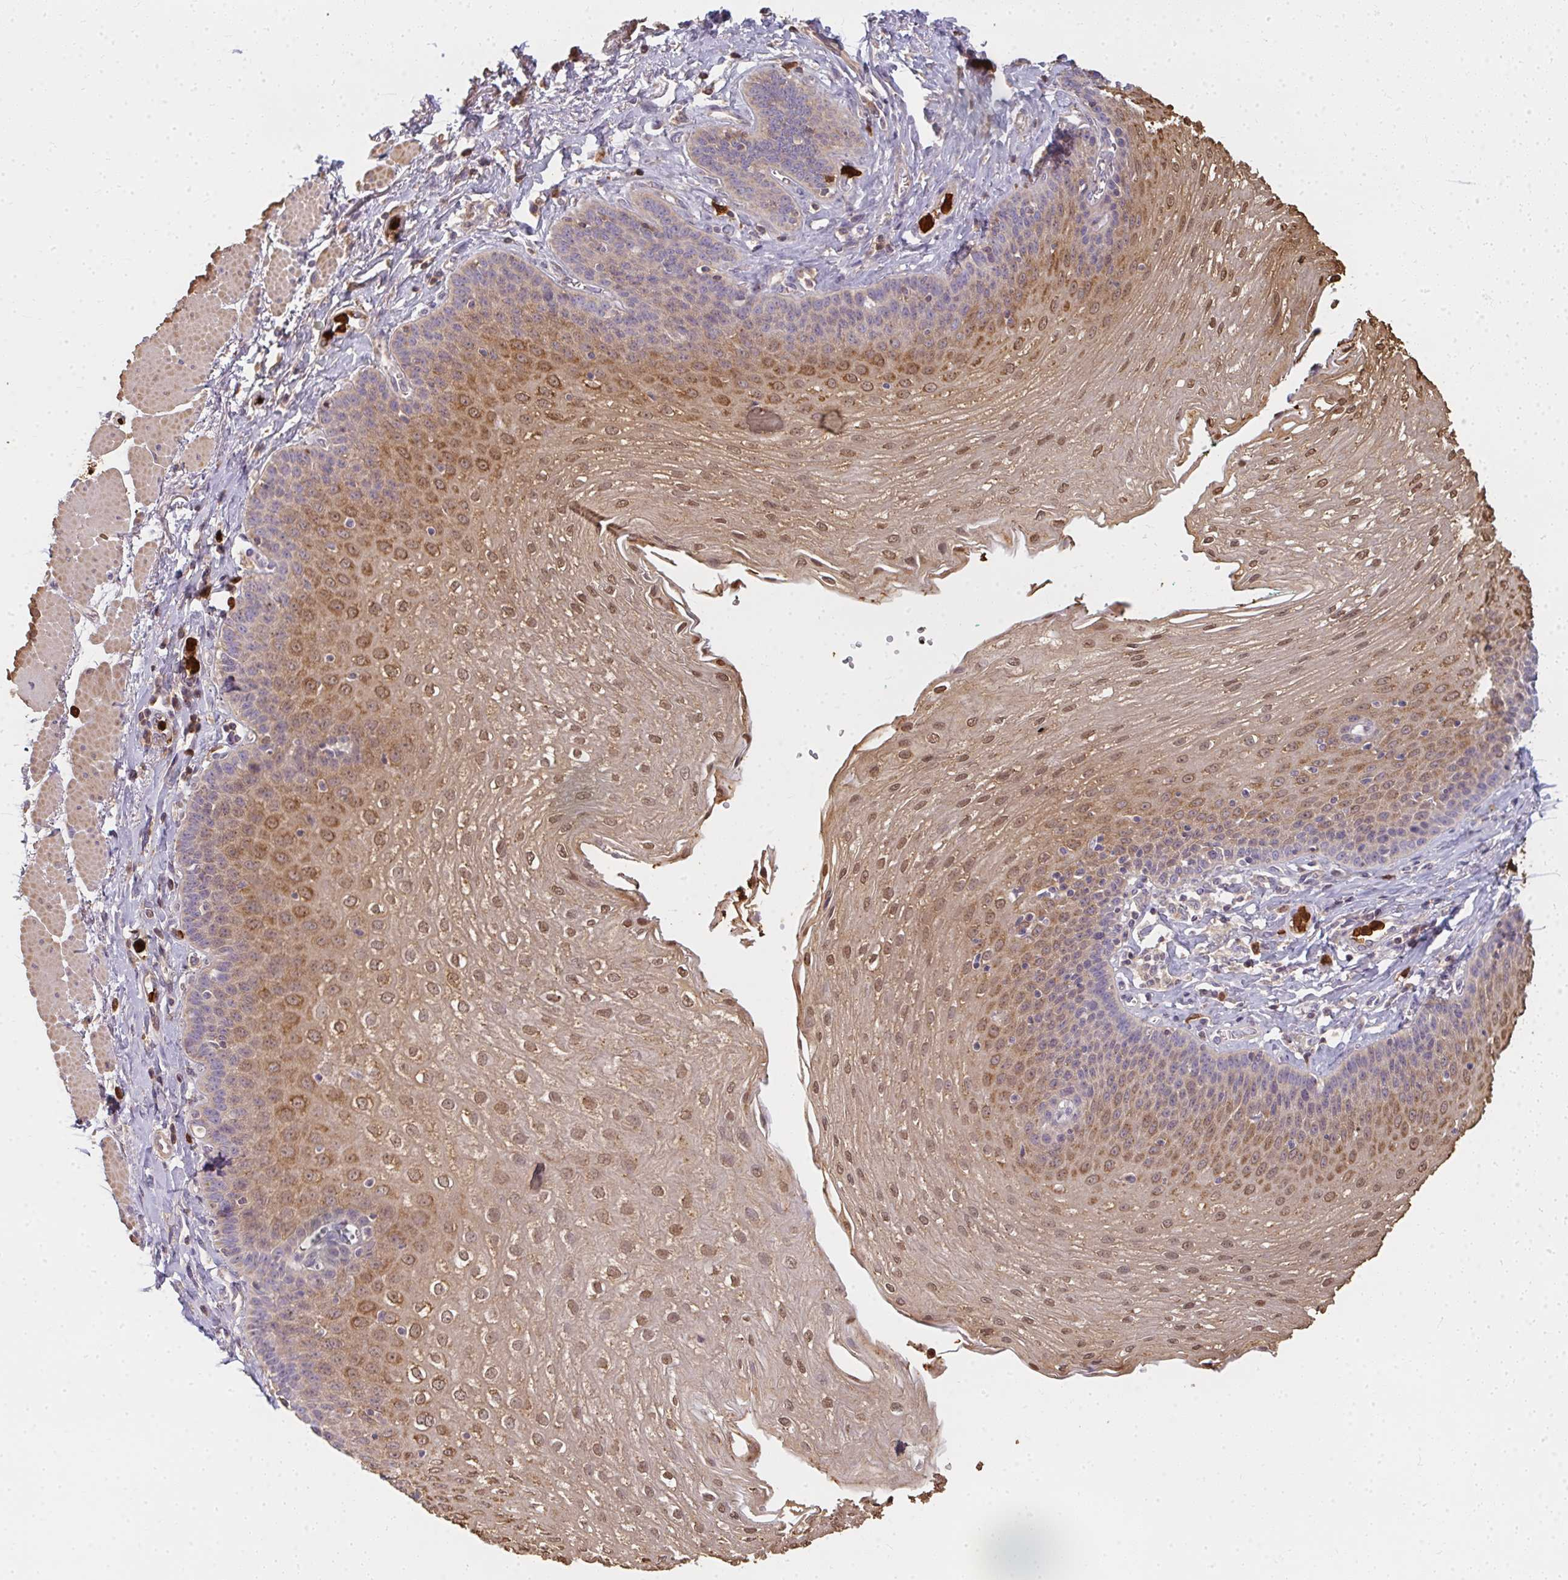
{"staining": {"intensity": "moderate", "quantity": "25%-75%", "location": "cytoplasmic/membranous,nuclear"}, "tissue": "esophagus", "cell_type": "Squamous epithelial cells", "image_type": "normal", "snomed": [{"axis": "morphology", "description": "Normal tissue, NOS"}, {"axis": "topography", "description": "Esophagus"}], "caption": "Brown immunohistochemical staining in benign human esophagus shows moderate cytoplasmic/membranous,nuclear expression in about 25%-75% of squamous epithelial cells.", "gene": "CNTRL", "patient": {"sex": "female", "age": 81}}